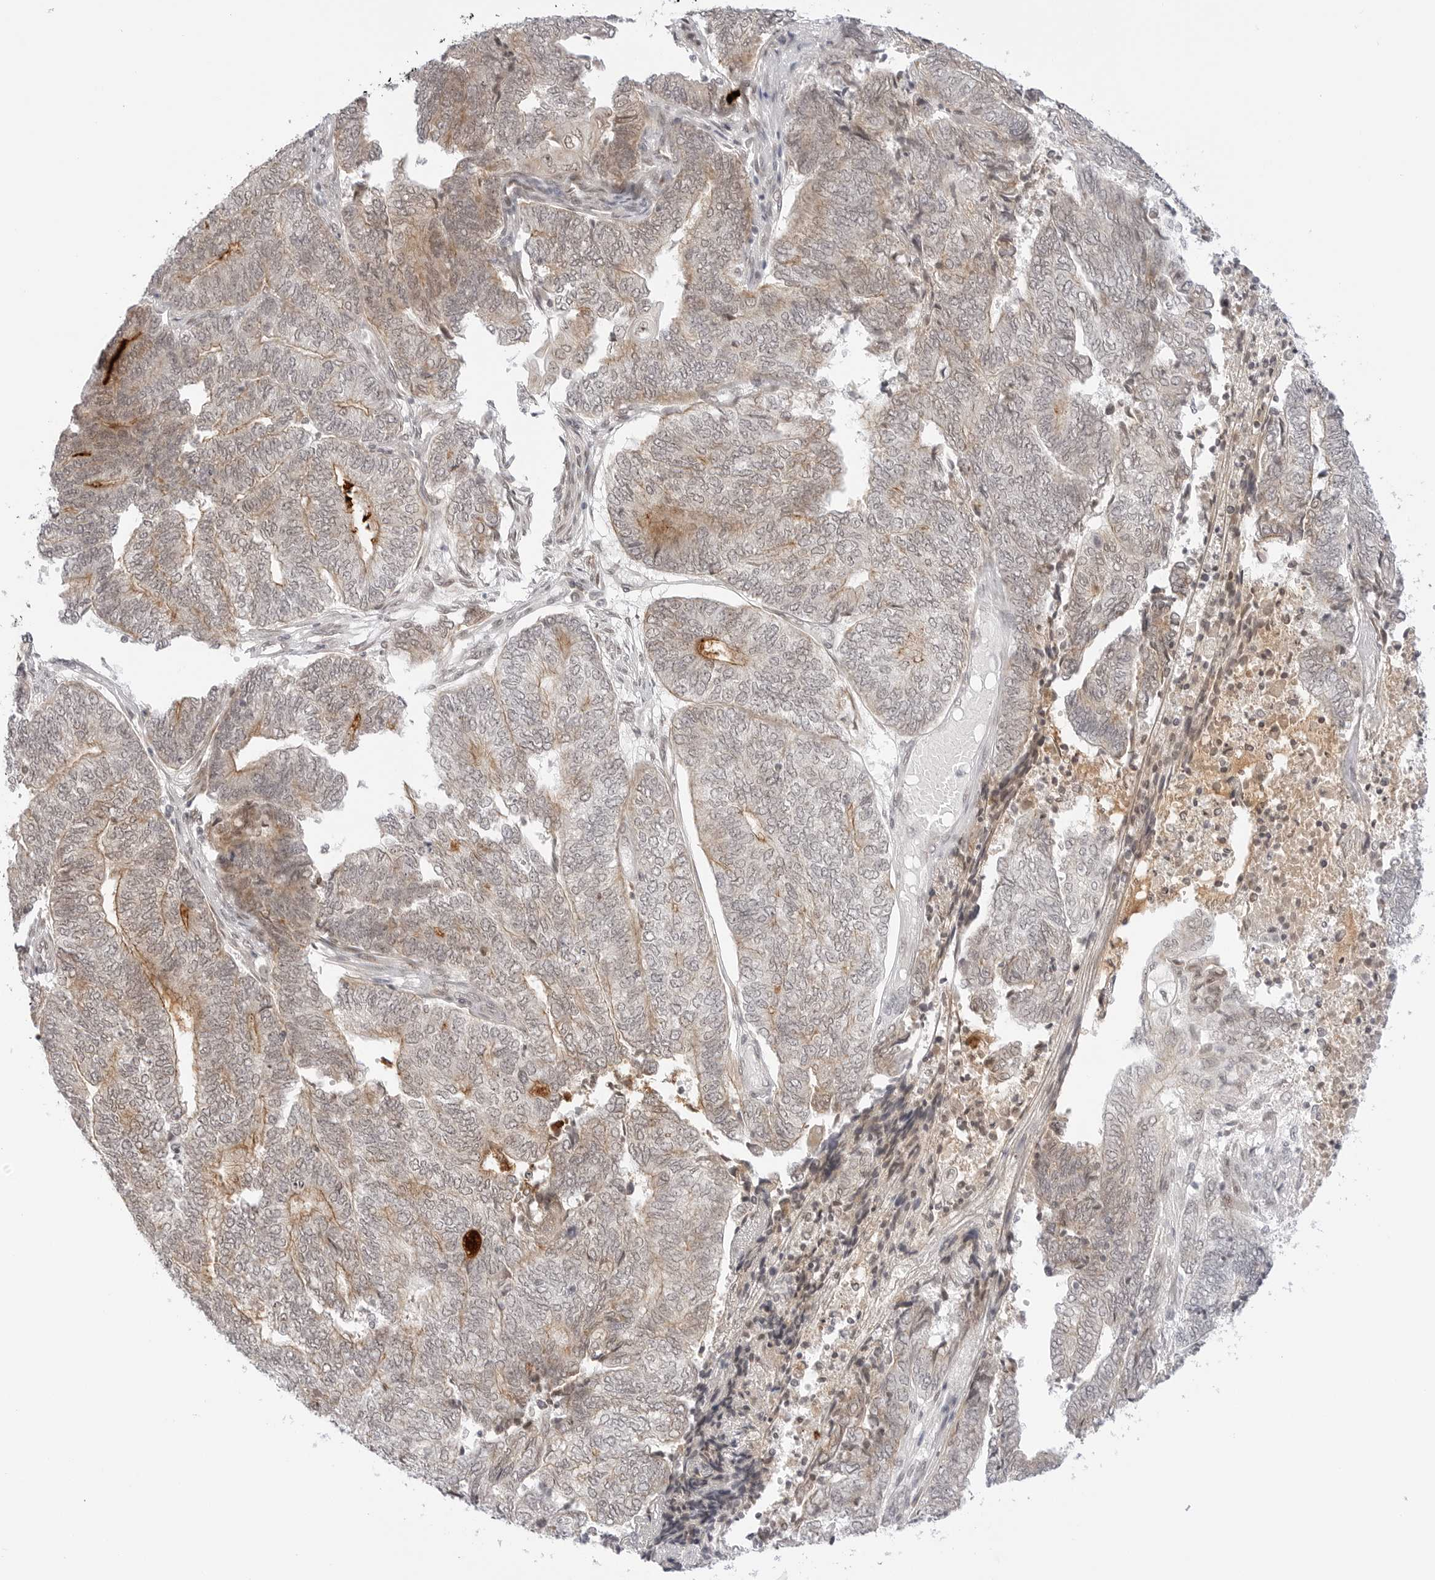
{"staining": {"intensity": "weak", "quantity": ">75%", "location": "cytoplasmic/membranous"}, "tissue": "endometrial cancer", "cell_type": "Tumor cells", "image_type": "cancer", "snomed": [{"axis": "morphology", "description": "Adenocarcinoma, NOS"}, {"axis": "topography", "description": "Uterus"}, {"axis": "topography", "description": "Endometrium"}], "caption": "Brown immunohistochemical staining in endometrial cancer (adenocarcinoma) shows weak cytoplasmic/membranous staining in approximately >75% of tumor cells. (Brightfield microscopy of DAB IHC at high magnification).", "gene": "HIPK3", "patient": {"sex": "female", "age": 70}}